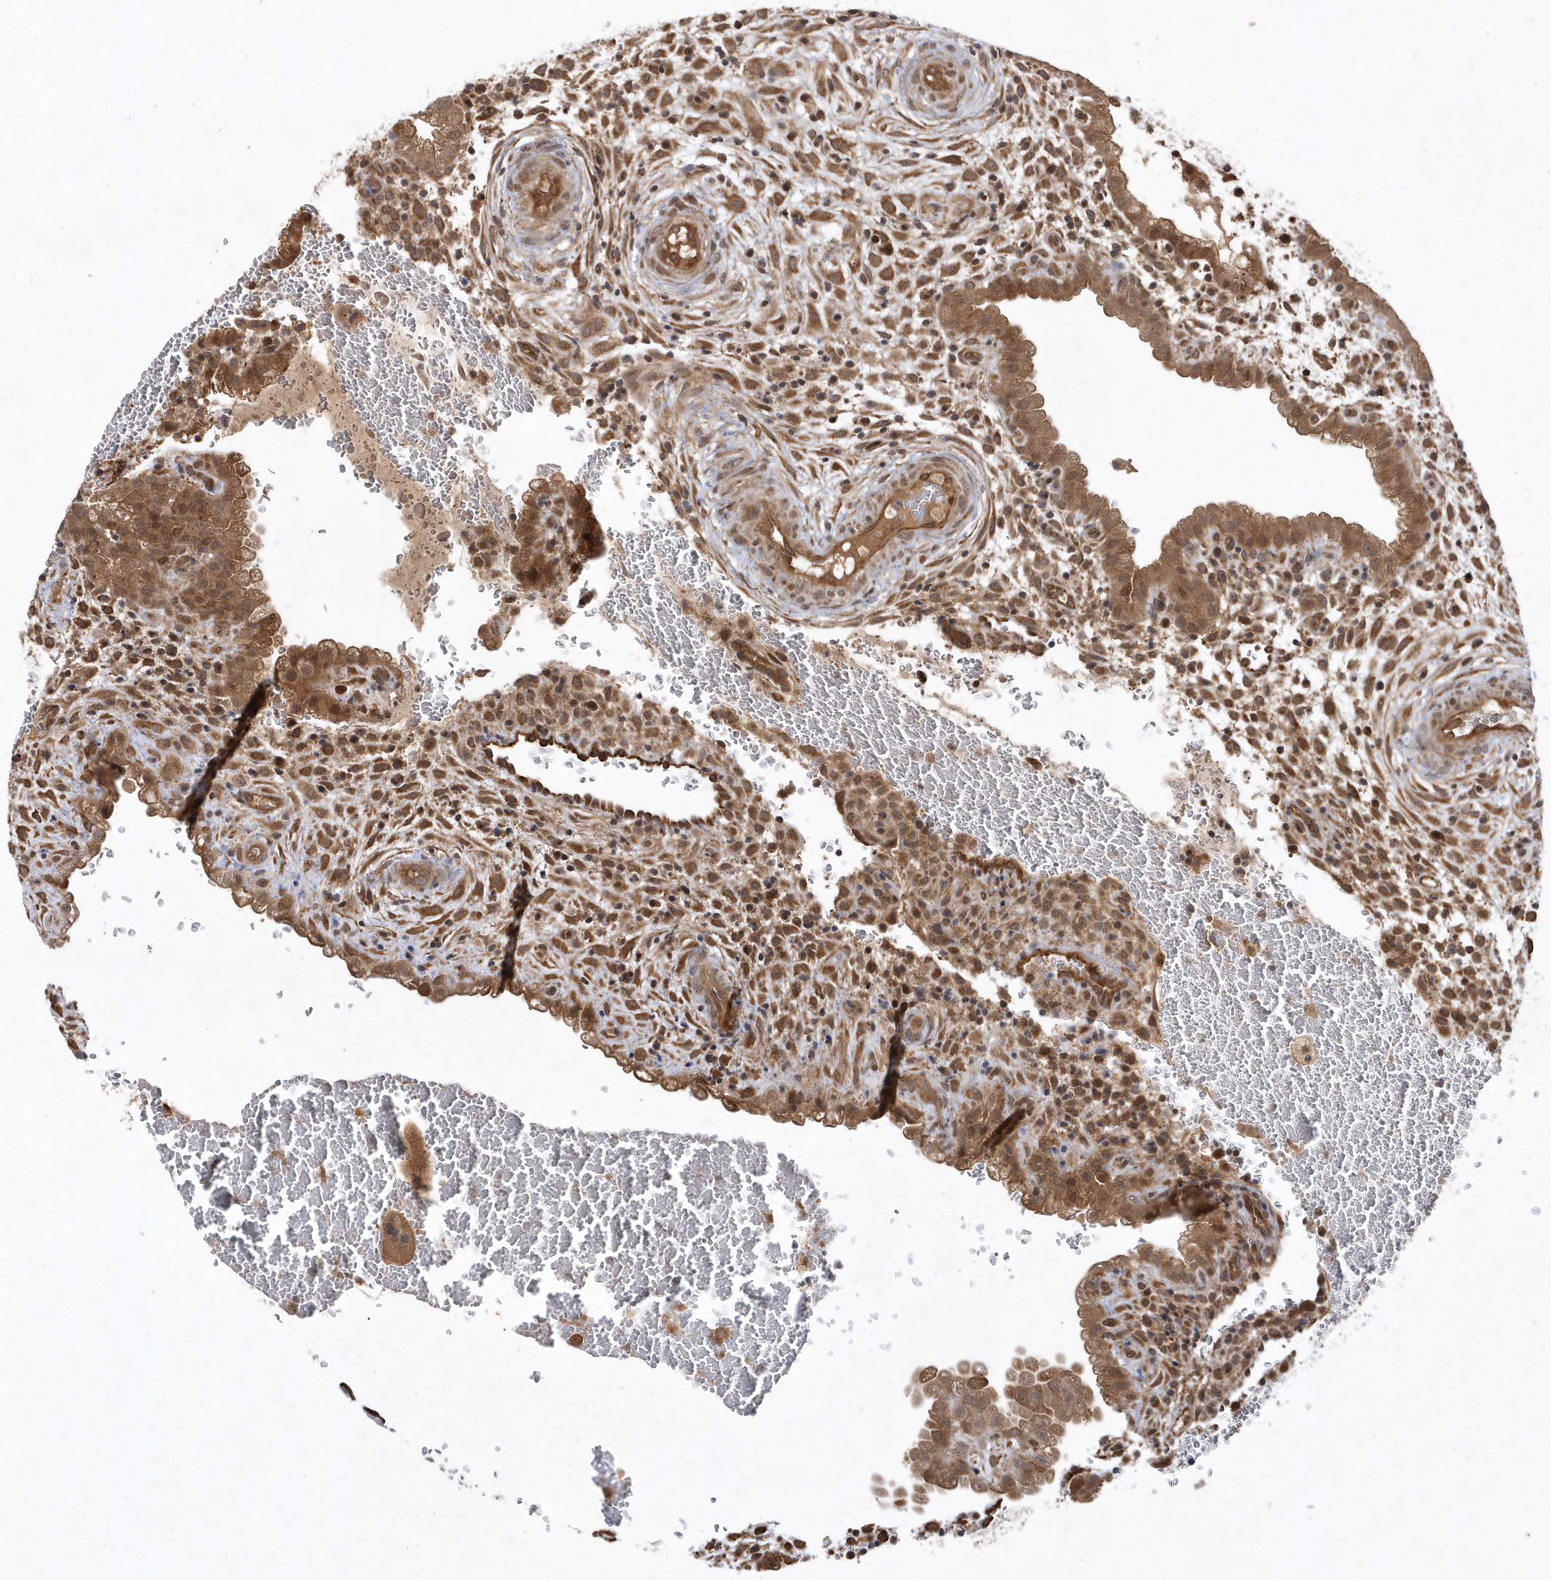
{"staining": {"intensity": "moderate", "quantity": ">75%", "location": "cytoplasmic/membranous"}, "tissue": "placenta", "cell_type": "Trophoblastic cells", "image_type": "normal", "snomed": [{"axis": "morphology", "description": "Normal tissue, NOS"}, {"axis": "topography", "description": "Placenta"}], "caption": "DAB (3,3'-diaminobenzidine) immunohistochemical staining of benign human placenta shows moderate cytoplasmic/membranous protein positivity in approximately >75% of trophoblastic cells.", "gene": "GFM2", "patient": {"sex": "female", "age": 35}}